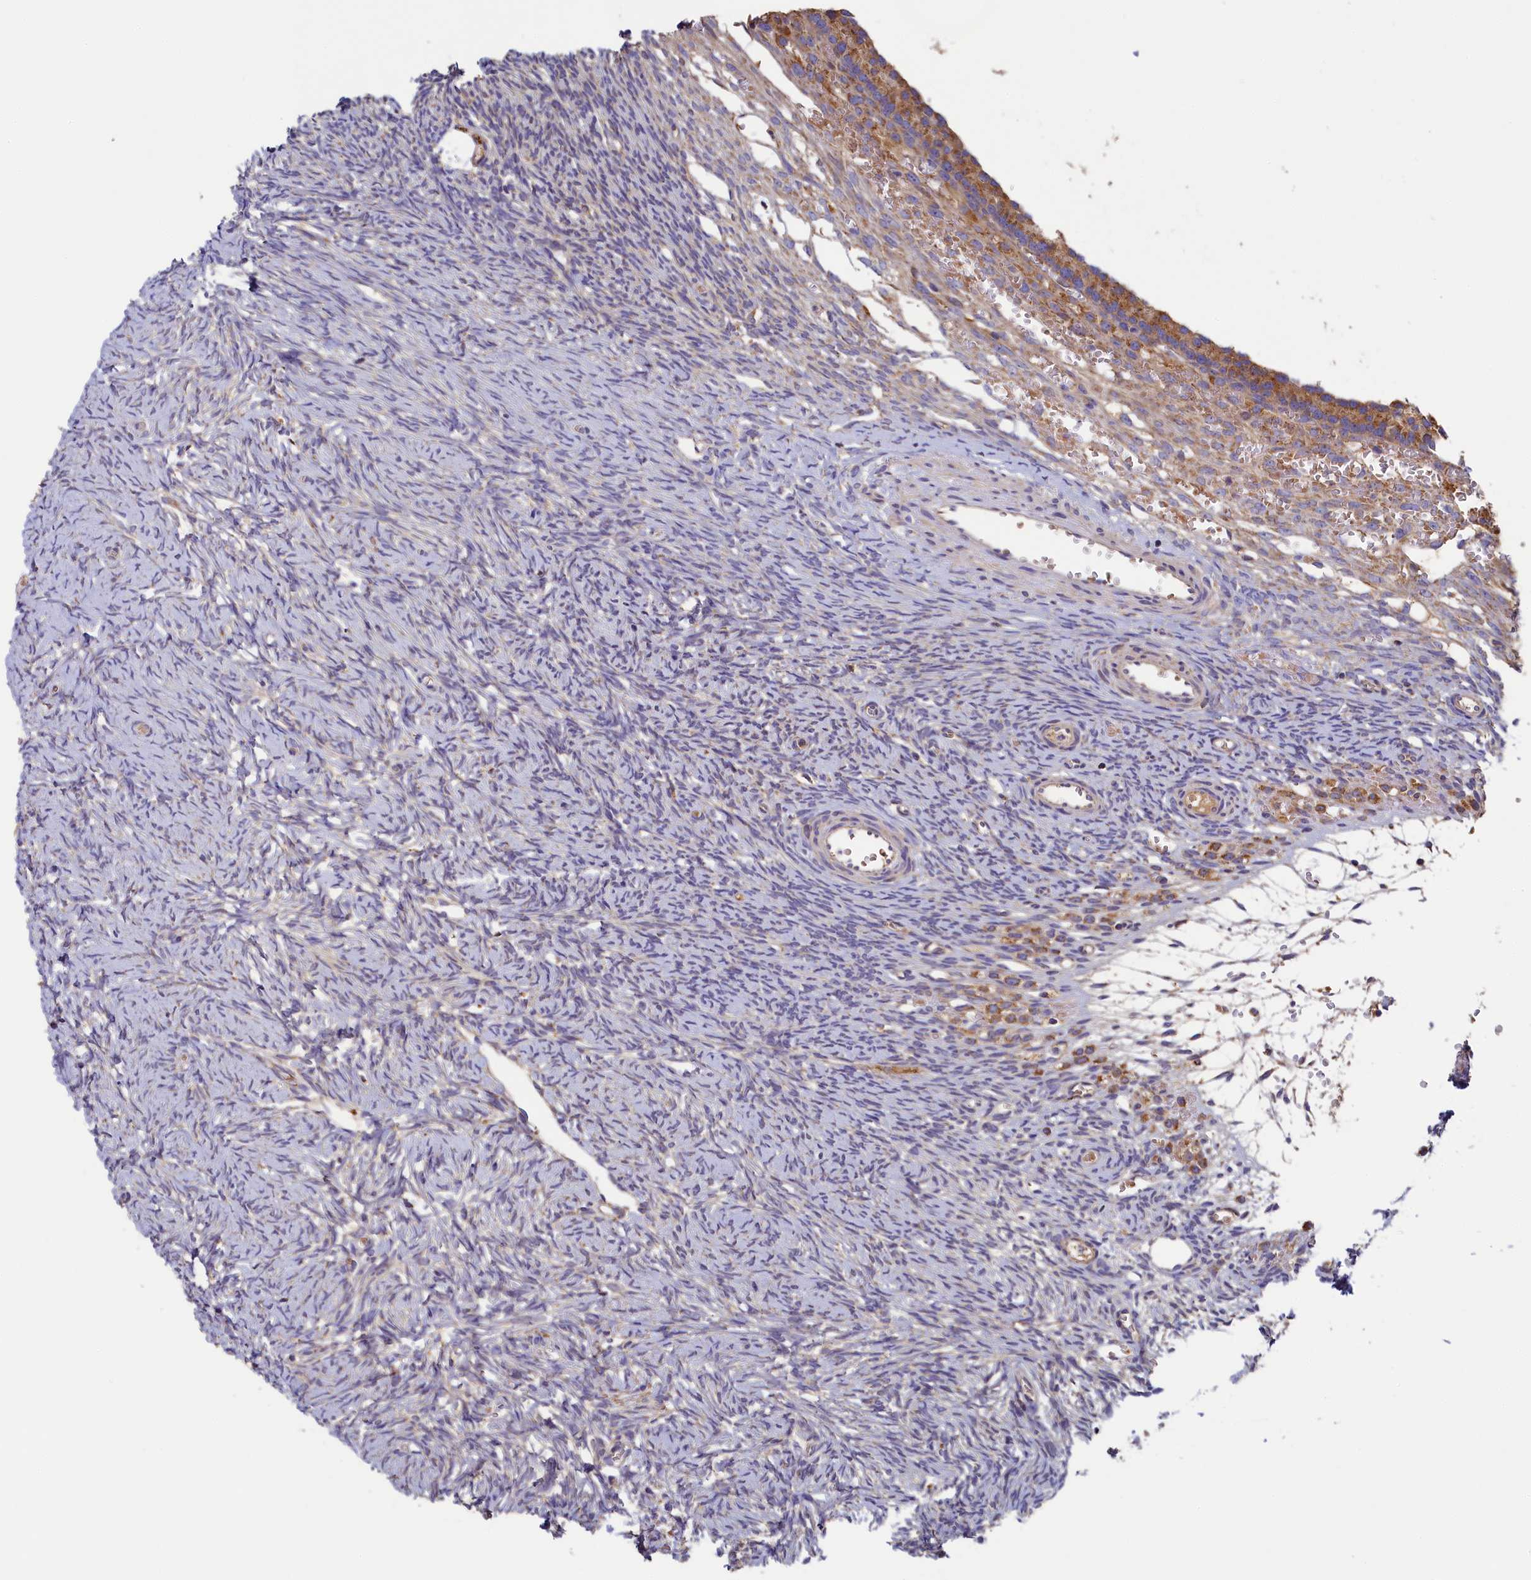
{"staining": {"intensity": "negative", "quantity": "none", "location": "none"}, "tissue": "ovary", "cell_type": "Ovarian stroma cells", "image_type": "normal", "snomed": [{"axis": "morphology", "description": "Normal tissue, NOS"}, {"axis": "topography", "description": "Ovary"}], "caption": "Immunohistochemistry histopathology image of unremarkable ovary: ovary stained with DAB displays no significant protein staining in ovarian stroma cells.", "gene": "SEC31B", "patient": {"sex": "female", "age": 39}}